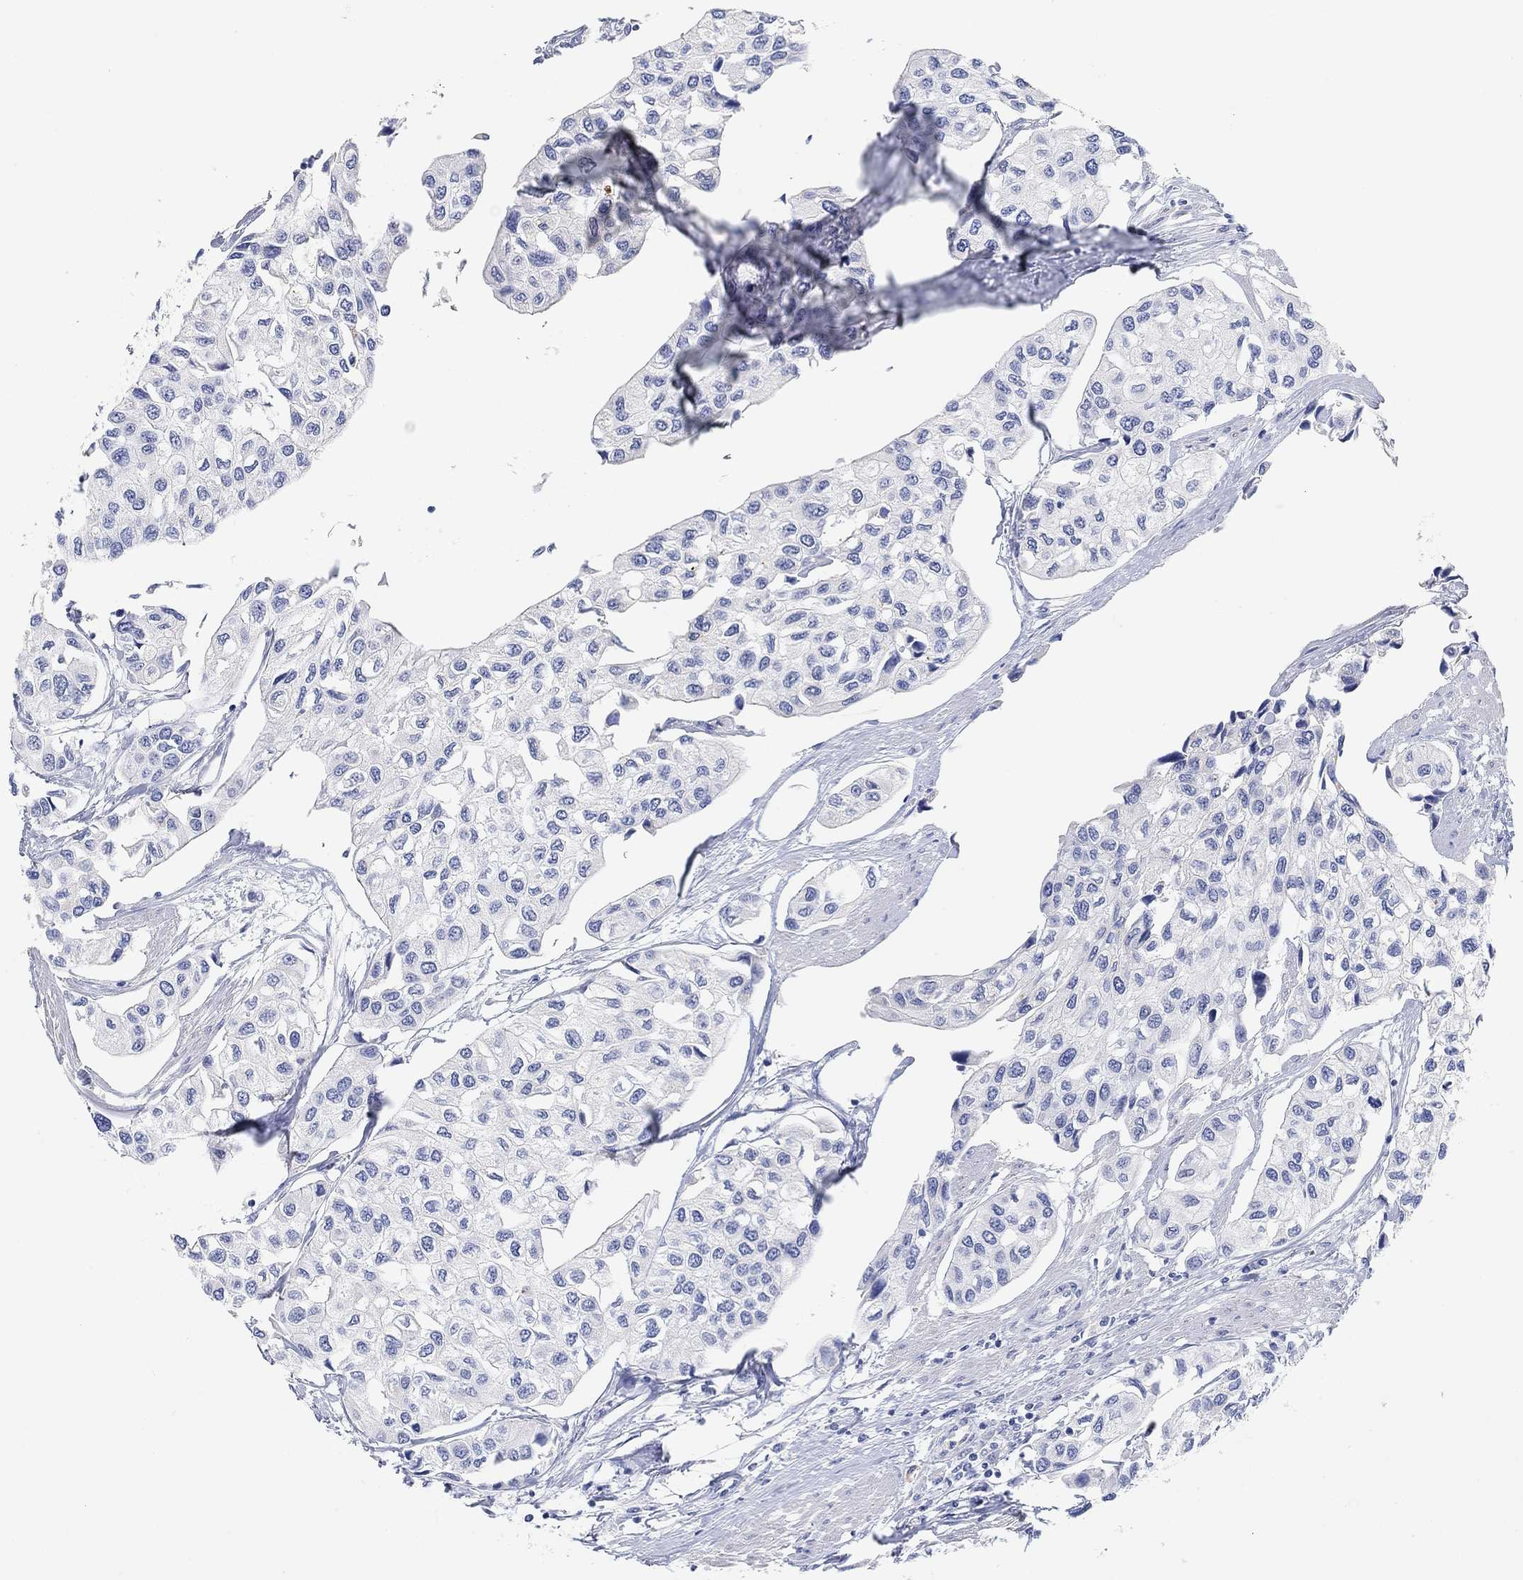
{"staining": {"intensity": "negative", "quantity": "none", "location": "none"}, "tissue": "urothelial cancer", "cell_type": "Tumor cells", "image_type": "cancer", "snomed": [{"axis": "morphology", "description": "Urothelial carcinoma, High grade"}, {"axis": "topography", "description": "Urinary bladder"}], "caption": "This micrograph is of urothelial carcinoma (high-grade) stained with immunohistochemistry (IHC) to label a protein in brown with the nuclei are counter-stained blue. There is no positivity in tumor cells. (Immunohistochemistry (ihc), brightfield microscopy, high magnification).", "gene": "VAT1L", "patient": {"sex": "male", "age": 73}}